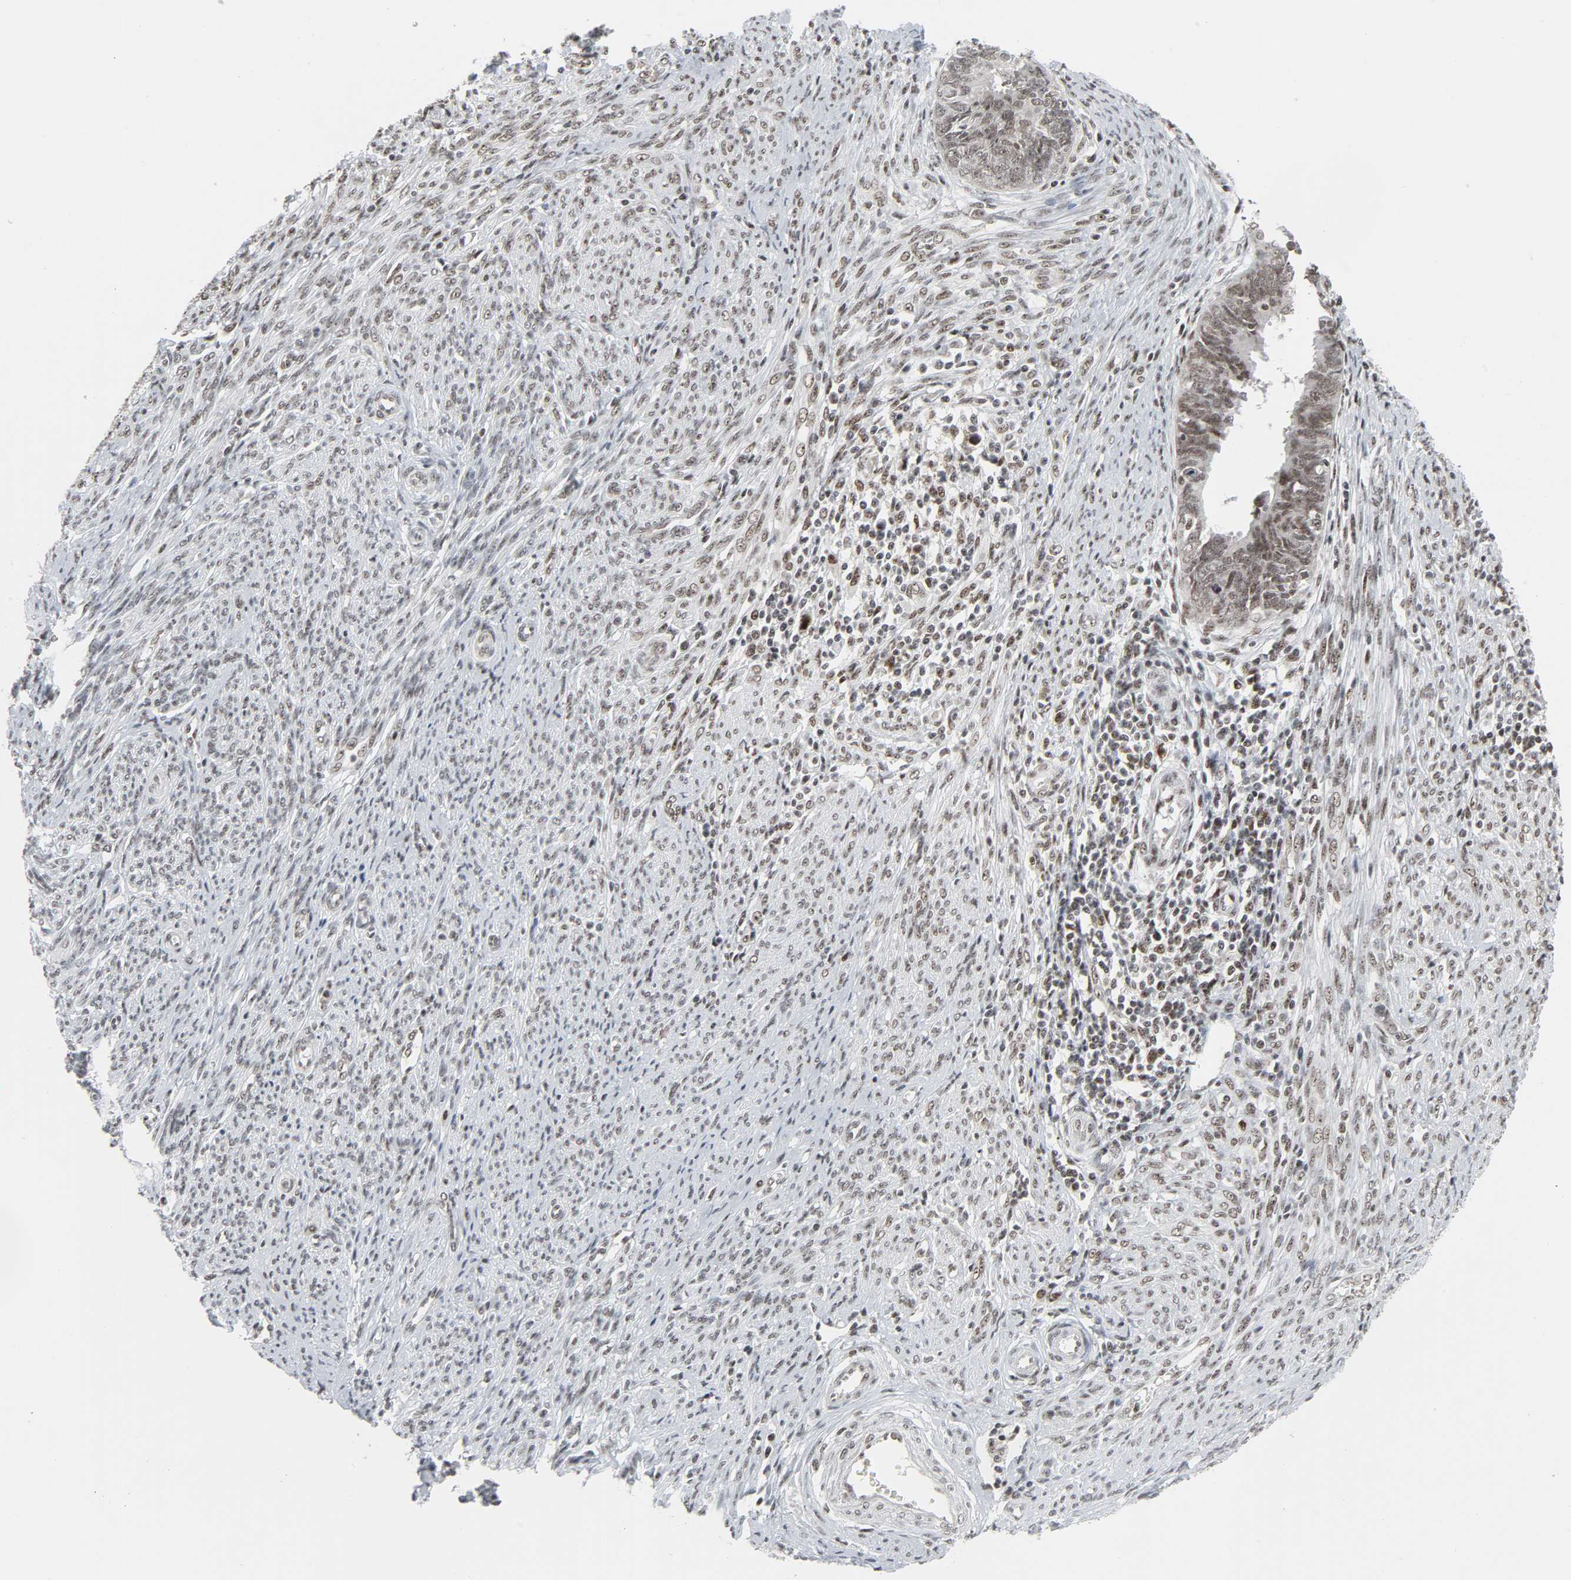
{"staining": {"intensity": "moderate", "quantity": ">75%", "location": "nuclear"}, "tissue": "endometrial cancer", "cell_type": "Tumor cells", "image_type": "cancer", "snomed": [{"axis": "morphology", "description": "Adenocarcinoma, NOS"}, {"axis": "topography", "description": "Endometrium"}], "caption": "Immunohistochemistry (IHC) of endometrial adenocarcinoma shows medium levels of moderate nuclear staining in approximately >75% of tumor cells.", "gene": "CDK7", "patient": {"sex": "female", "age": 75}}